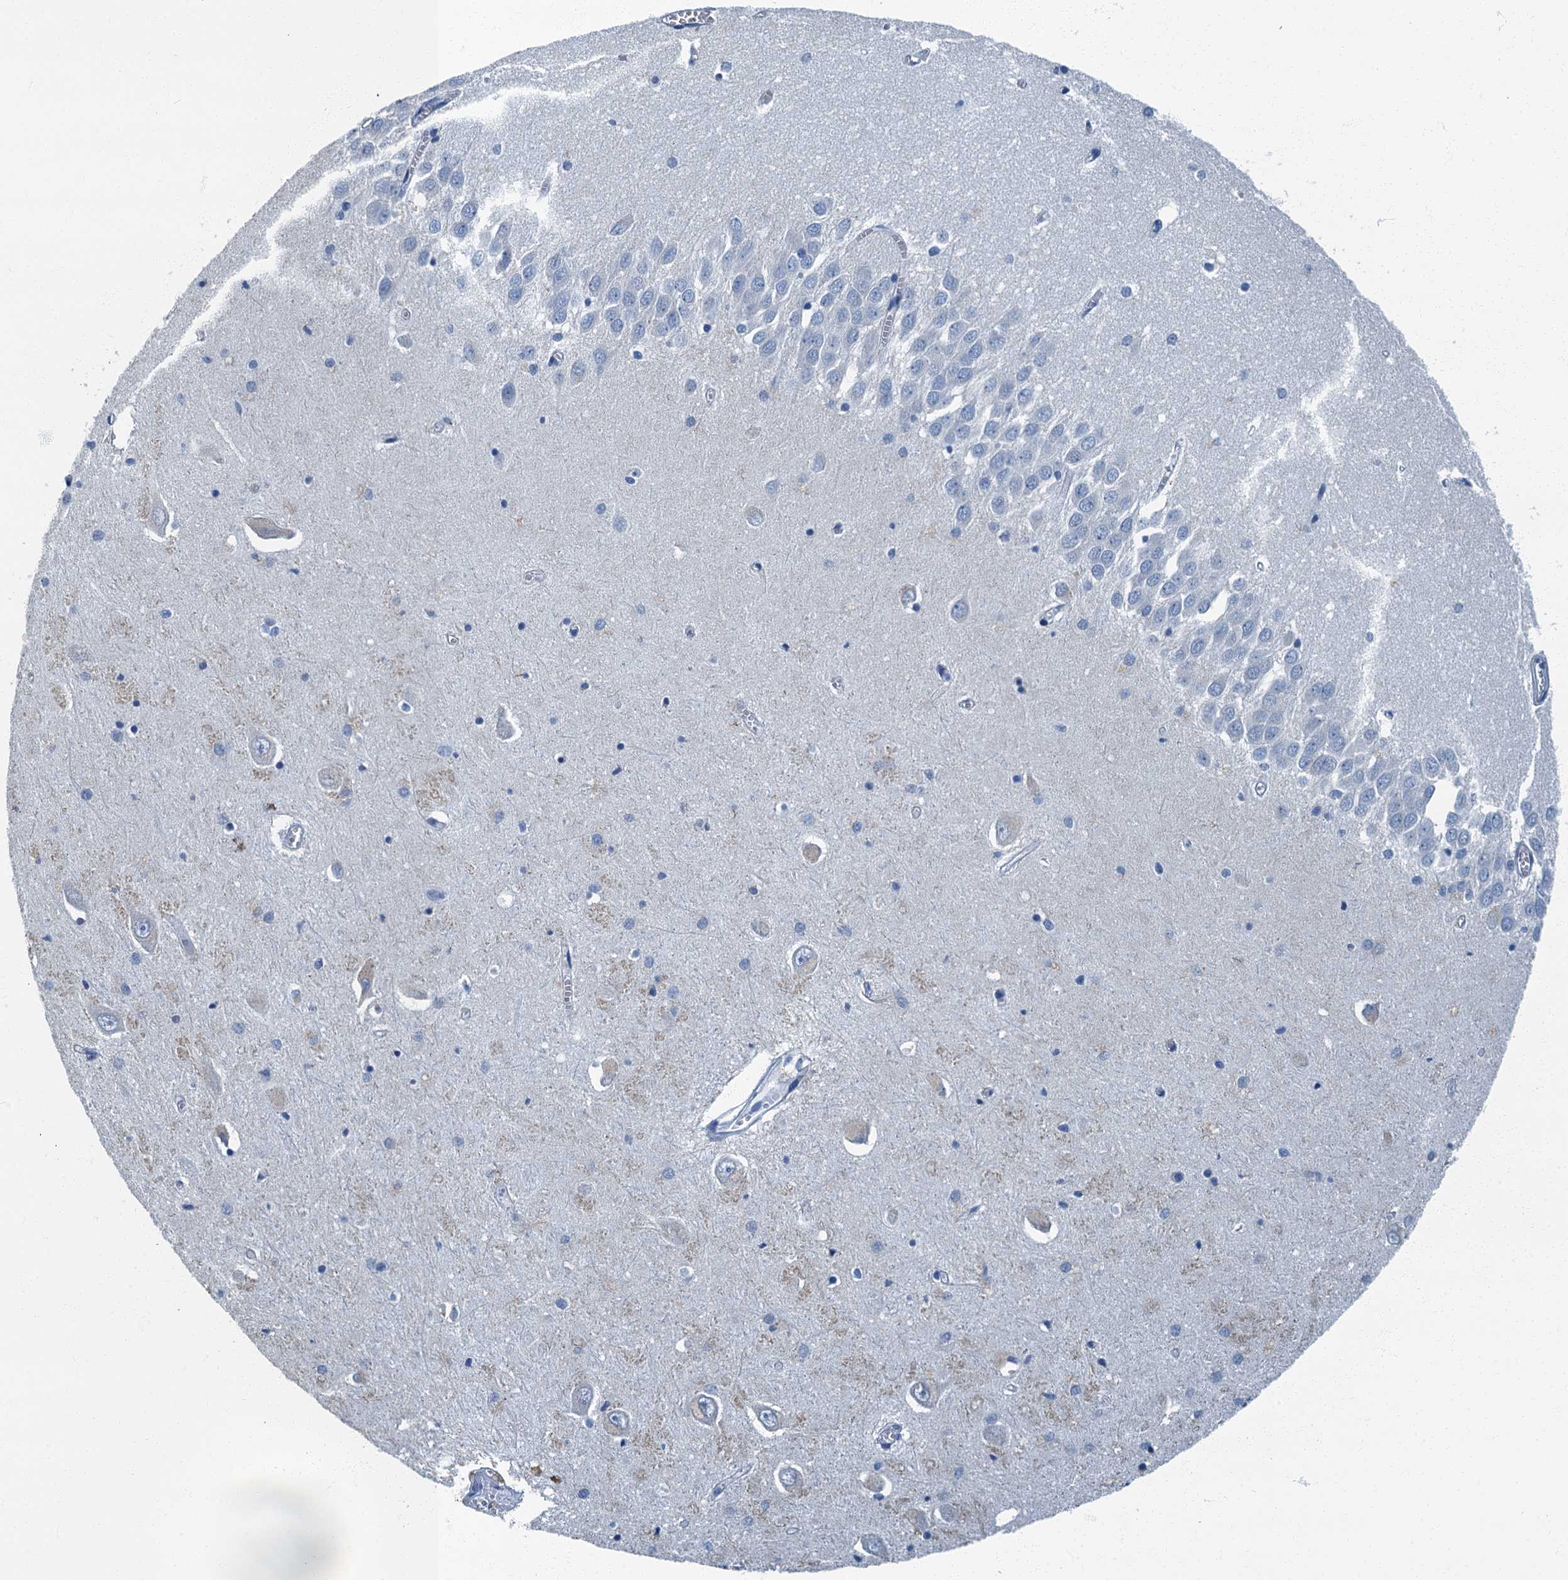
{"staining": {"intensity": "negative", "quantity": "none", "location": "none"}, "tissue": "hippocampus", "cell_type": "Glial cells", "image_type": "normal", "snomed": [{"axis": "morphology", "description": "Normal tissue, NOS"}, {"axis": "topography", "description": "Hippocampus"}], "caption": "Benign hippocampus was stained to show a protein in brown. There is no significant staining in glial cells.", "gene": "GADL1", "patient": {"sex": "male", "age": 70}}